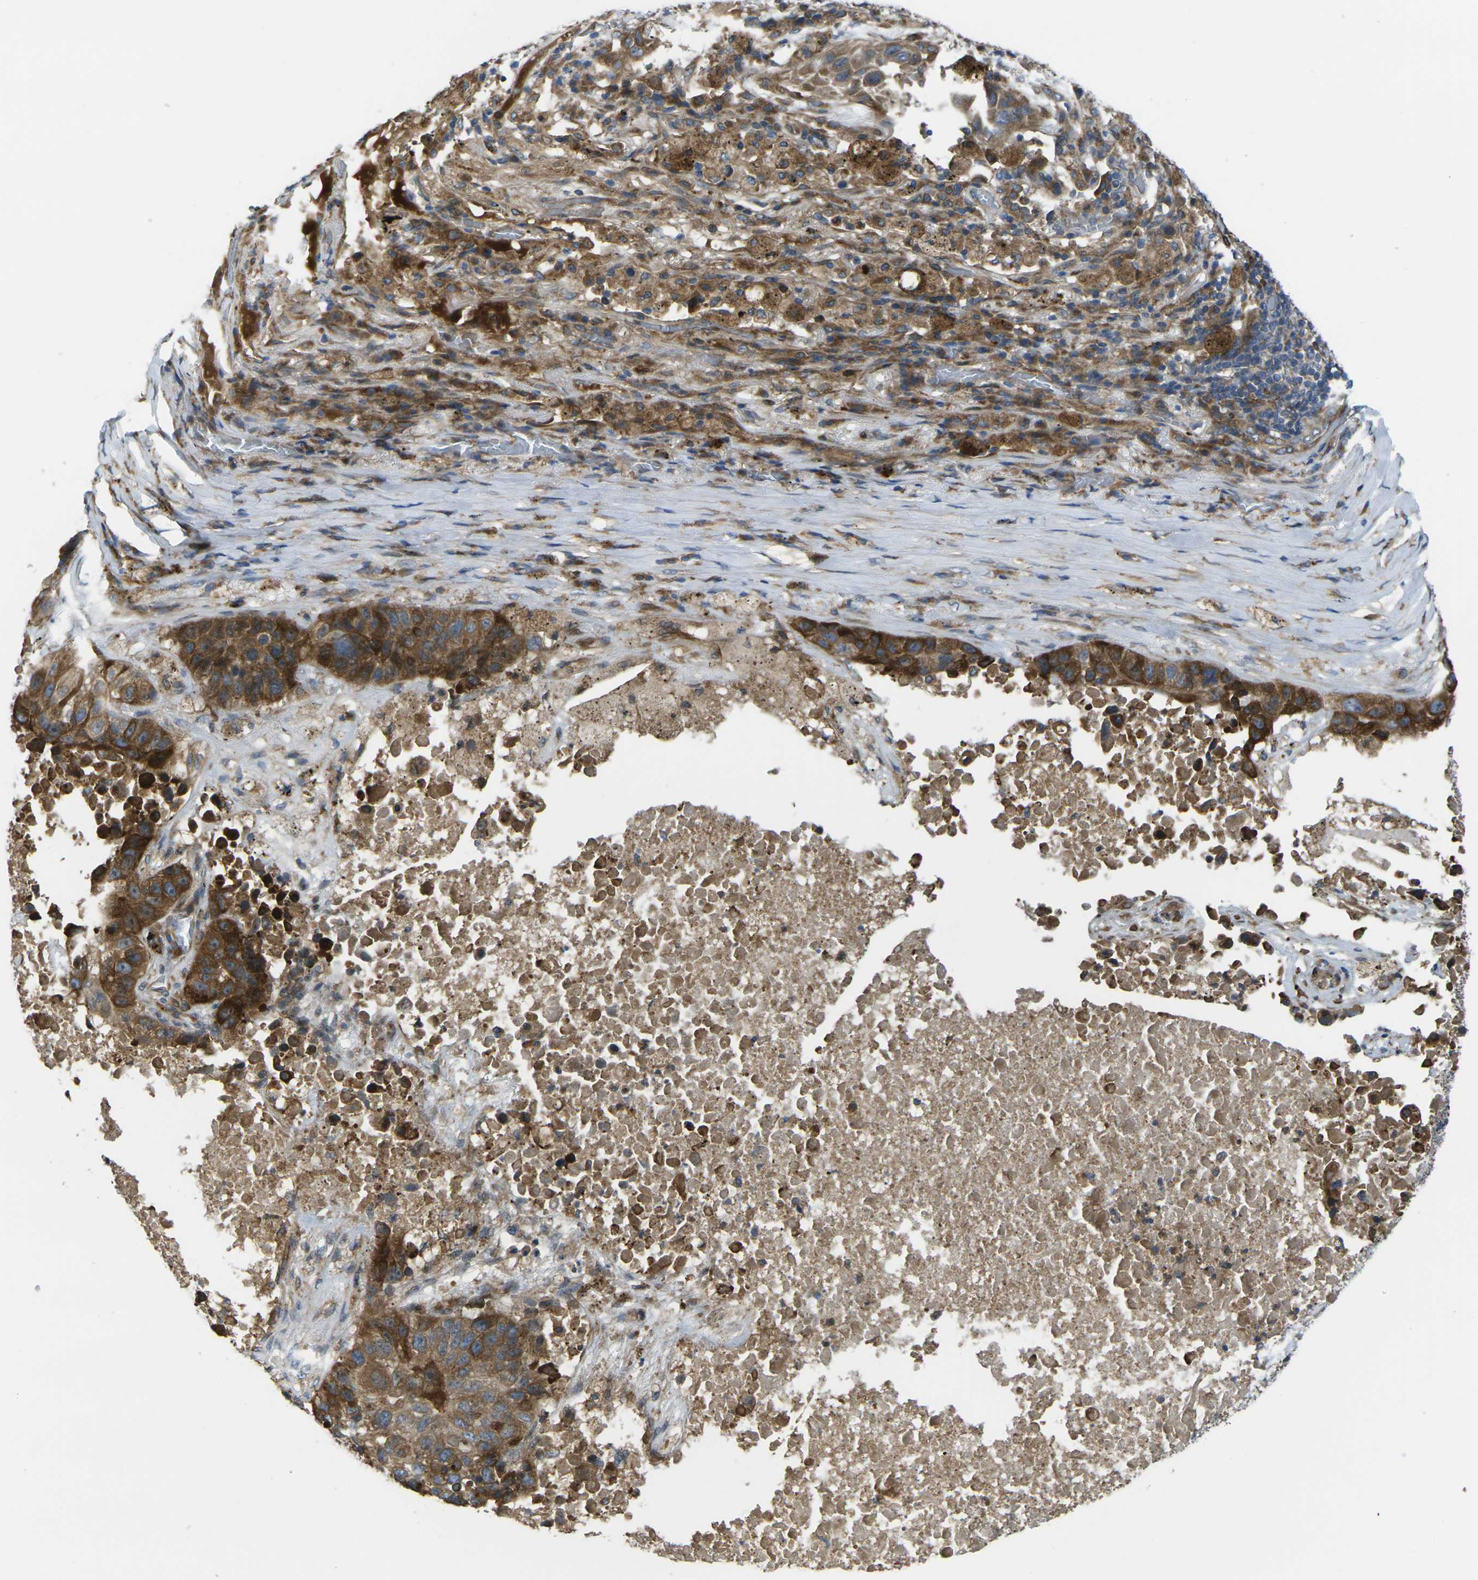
{"staining": {"intensity": "strong", "quantity": ">75%", "location": "cytoplasmic/membranous"}, "tissue": "lung cancer", "cell_type": "Tumor cells", "image_type": "cancer", "snomed": [{"axis": "morphology", "description": "Squamous cell carcinoma, NOS"}, {"axis": "topography", "description": "Lung"}], "caption": "Lung cancer (squamous cell carcinoma) was stained to show a protein in brown. There is high levels of strong cytoplasmic/membranous staining in about >75% of tumor cells. The protein of interest is shown in brown color, while the nuclei are stained blue.", "gene": "FZD1", "patient": {"sex": "male", "age": 57}}